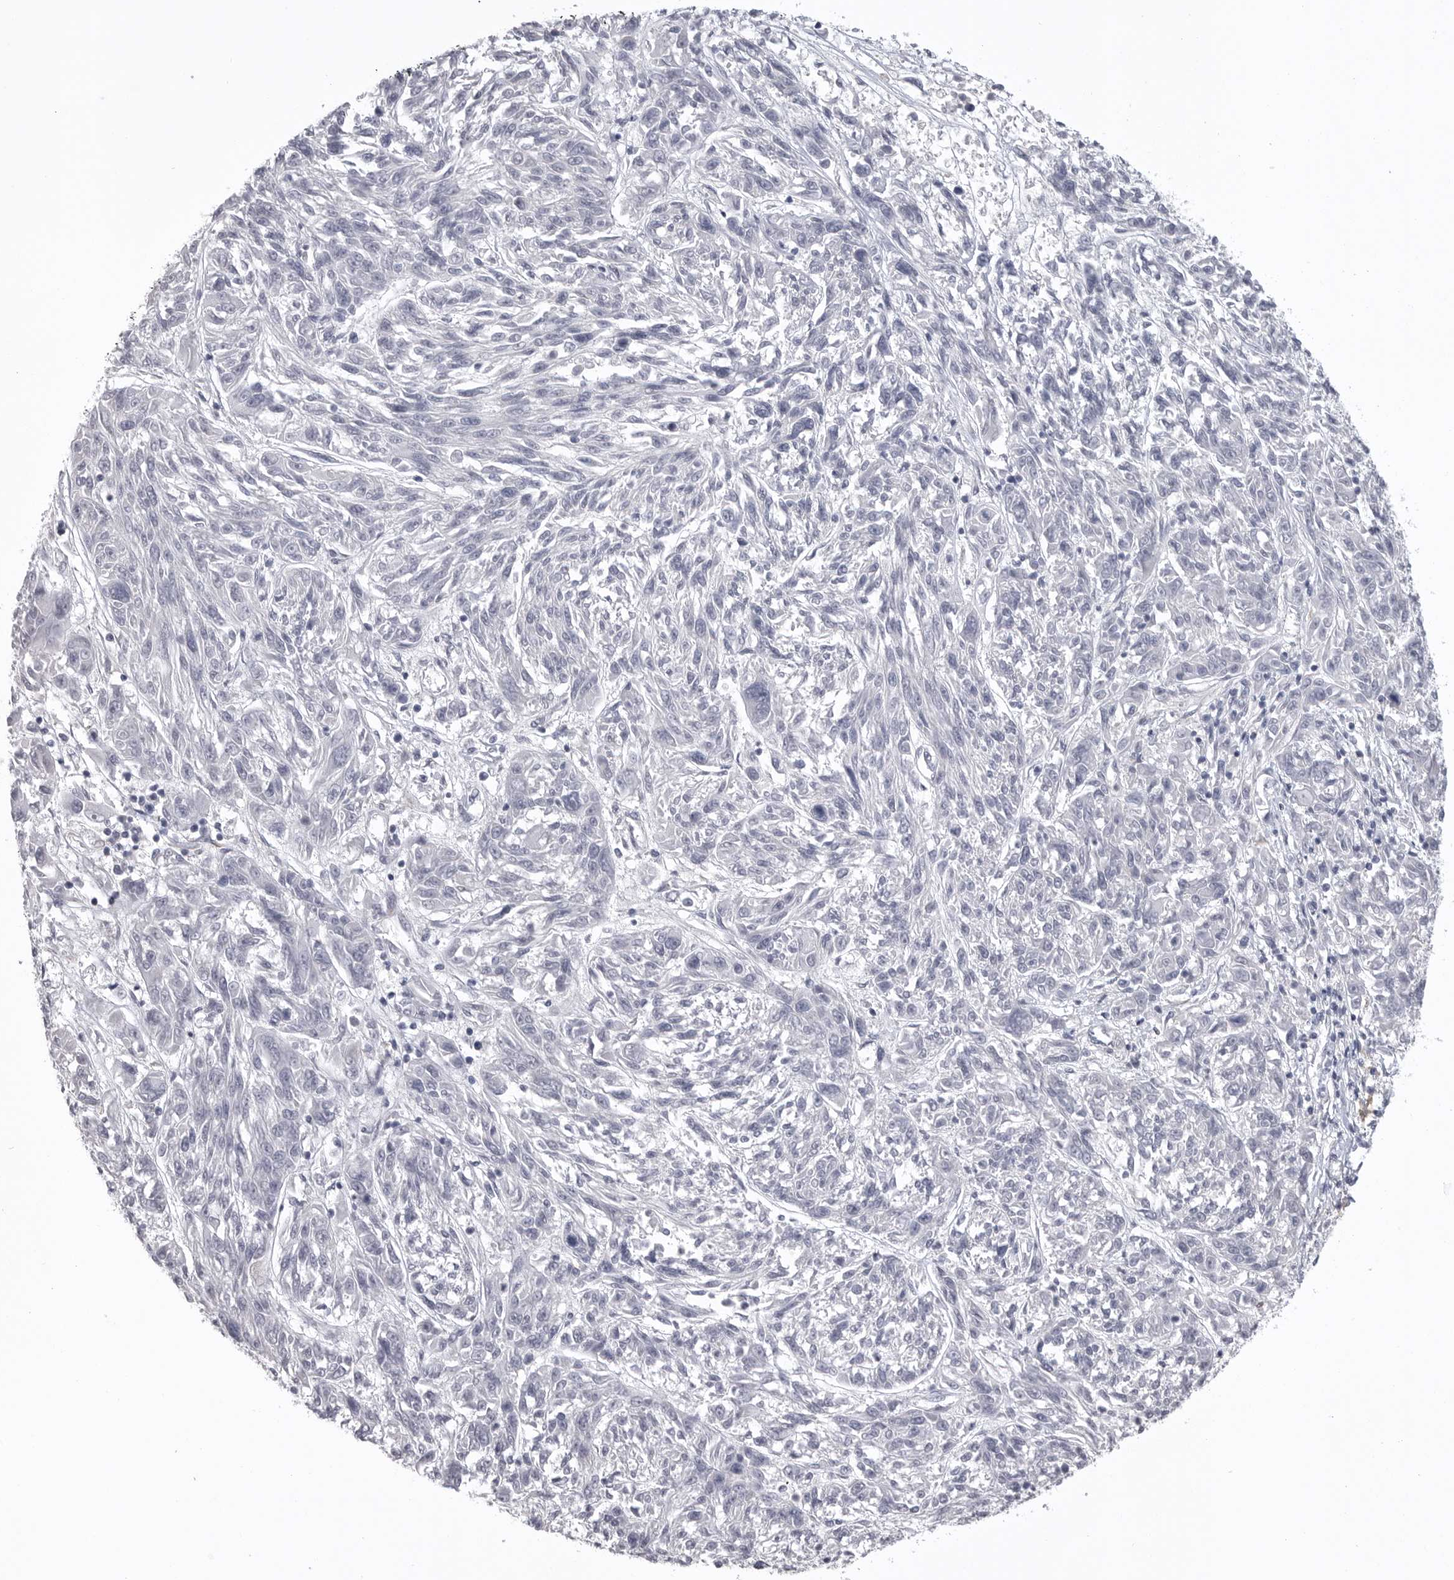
{"staining": {"intensity": "negative", "quantity": "none", "location": "none"}, "tissue": "melanoma", "cell_type": "Tumor cells", "image_type": "cancer", "snomed": [{"axis": "morphology", "description": "Malignant melanoma, NOS"}, {"axis": "topography", "description": "Skin"}], "caption": "Tumor cells are negative for protein expression in human melanoma.", "gene": "SERPING1", "patient": {"sex": "male", "age": 53}}